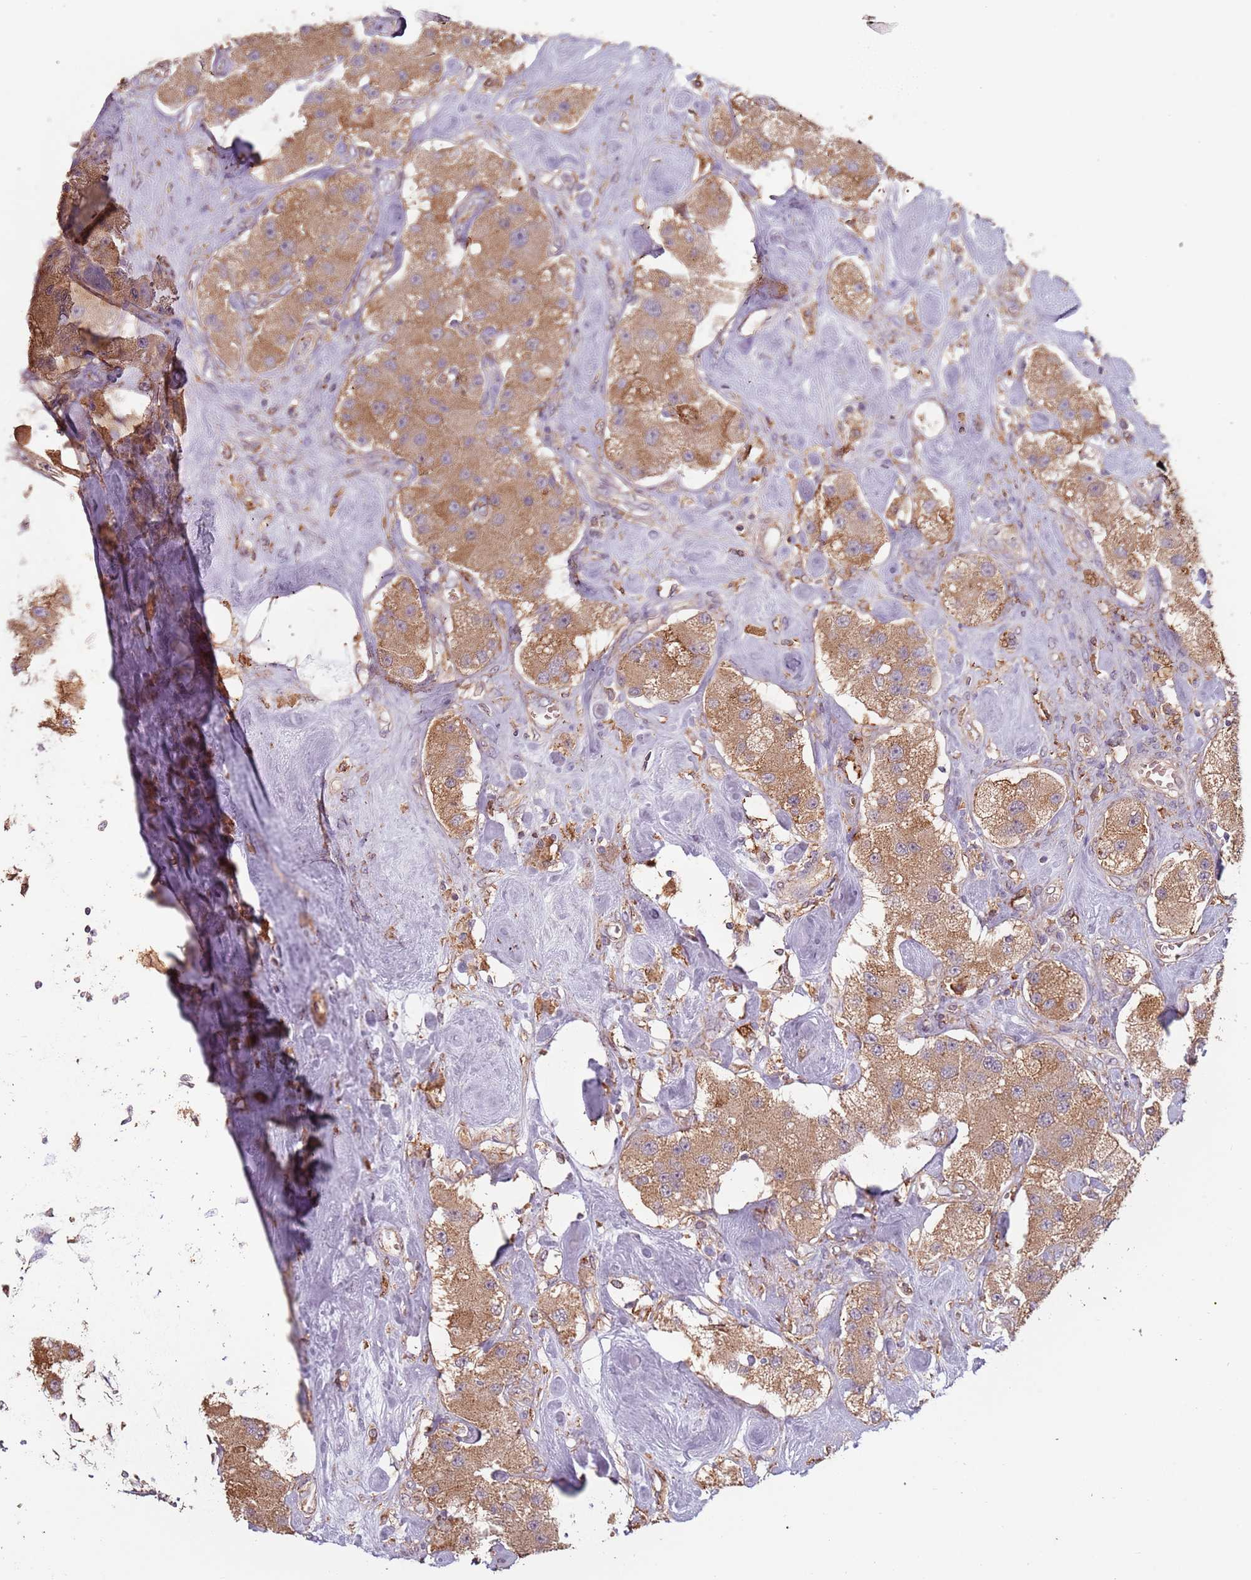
{"staining": {"intensity": "moderate", "quantity": ">75%", "location": "cytoplasmic/membranous"}, "tissue": "carcinoid", "cell_type": "Tumor cells", "image_type": "cancer", "snomed": [{"axis": "morphology", "description": "Carcinoid, malignant, NOS"}, {"axis": "topography", "description": "Pancreas"}], "caption": "A brown stain labels moderate cytoplasmic/membranous positivity of a protein in human malignant carcinoid tumor cells.", "gene": "ATOSB", "patient": {"sex": "male", "age": 41}}